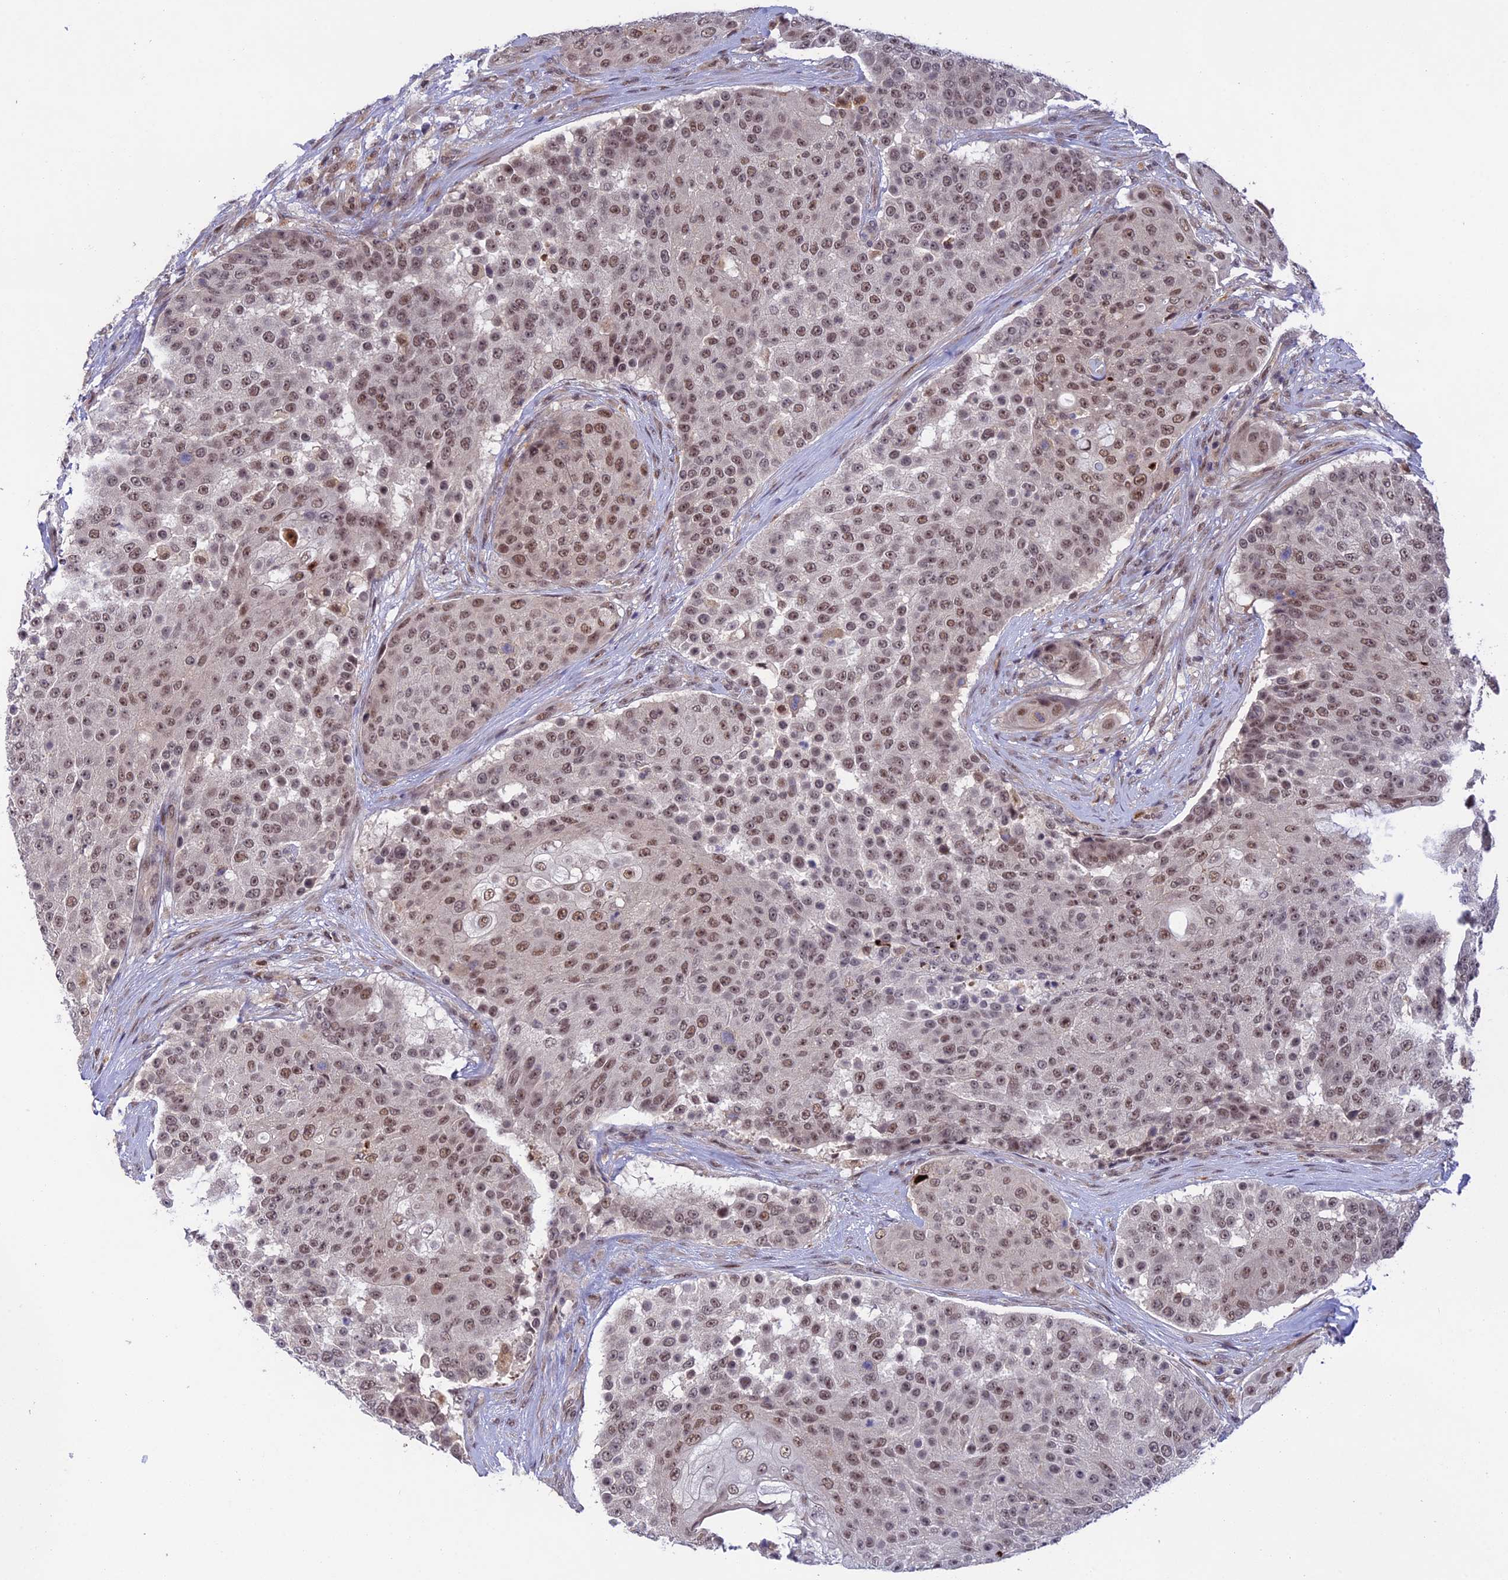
{"staining": {"intensity": "moderate", "quantity": ">75%", "location": "nuclear"}, "tissue": "urothelial cancer", "cell_type": "Tumor cells", "image_type": "cancer", "snomed": [{"axis": "morphology", "description": "Urothelial carcinoma, High grade"}, {"axis": "topography", "description": "Urinary bladder"}], "caption": "Urothelial cancer stained with a brown dye reveals moderate nuclear positive staining in about >75% of tumor cells.", "gene": "POLR2C", "patient": {"sex": "female", "age": 63}}